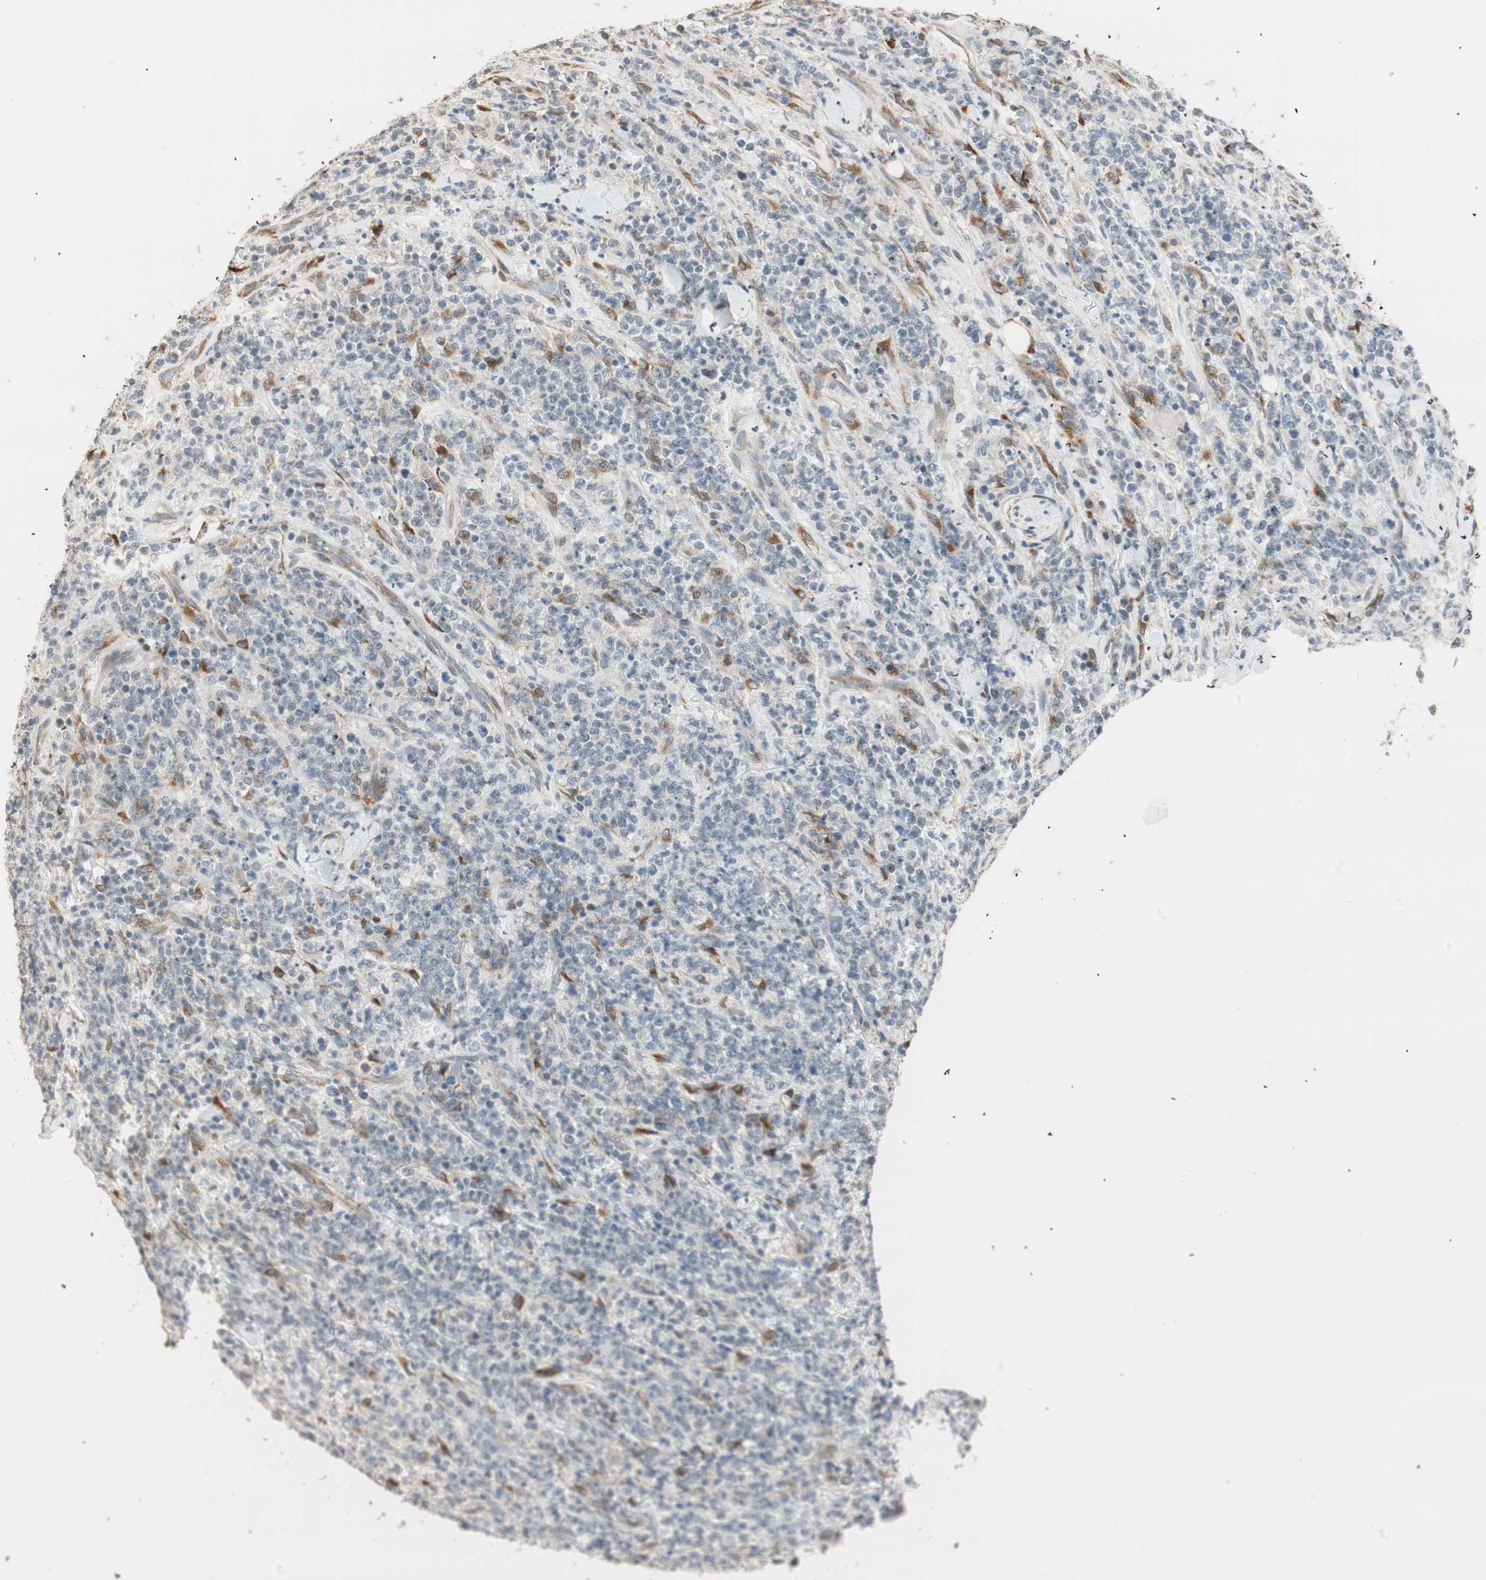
{"staining": {"intensity": "strong", "quantity": "<25%", "location": "cytoplasmic/membranous"}, "tissue": "lymphoma", "cell_type": "Tumor cells", "image_type": "cancer", "snomed": [{"axis": "morphology", "description": "Malignant lymphoma, non-Hodgkin's type, High grade"}, {"axis": "topography", "description": "Soft tissue"}], "caption": "Brown immunohistochemical staining in lymphoma demonstrates strong cytoplasmic/membranous expression in approximately <25% of tumor cells.", "gene": "TASOR", "patient": {"sex": "male", "age": 18}}